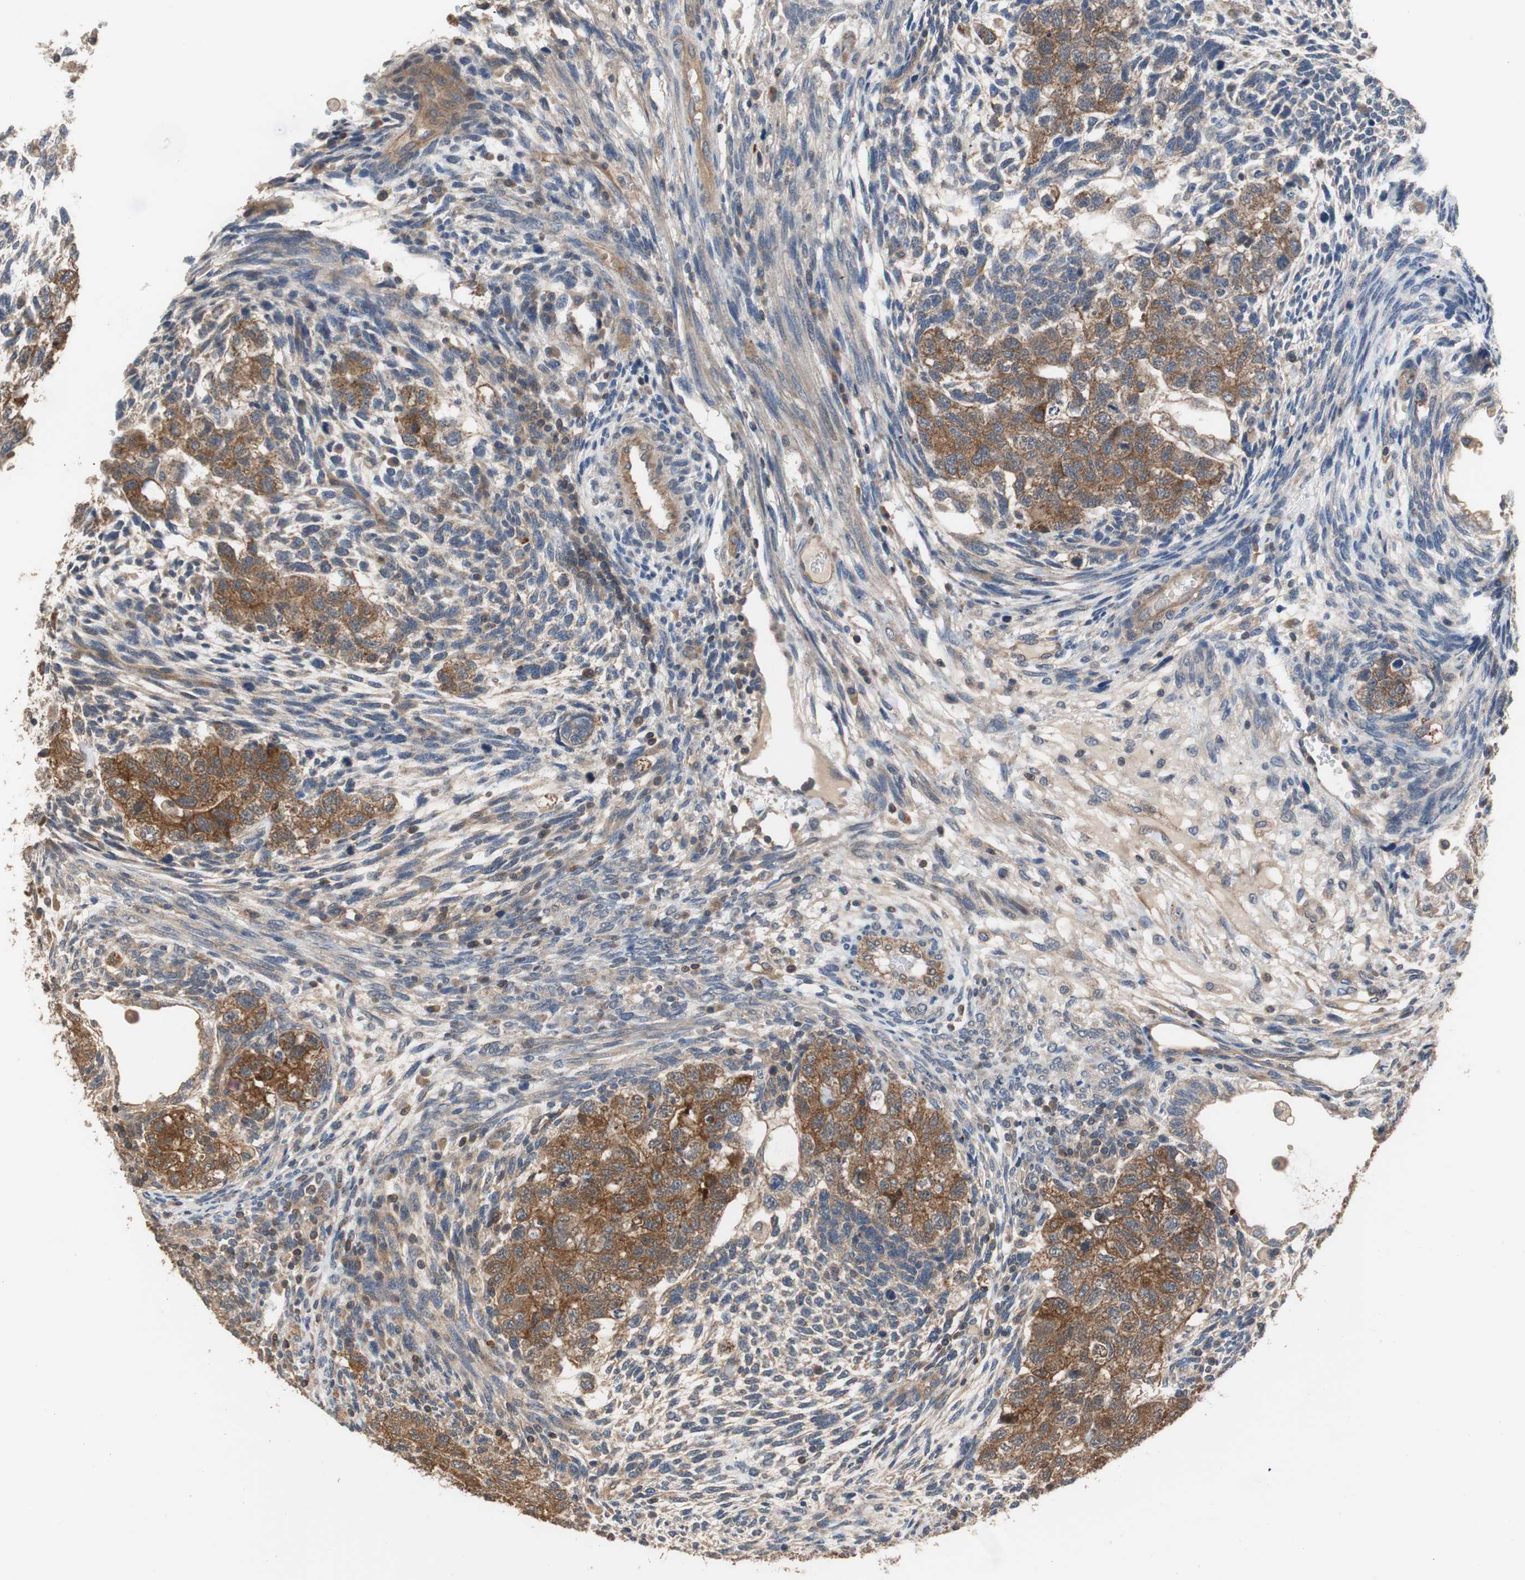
{"staining": {"intensity": "strong", "quantity": ">75%", "location": "cytoplasmic/membranous"}, "tissue": "testis cancer", "cell_type": "Tumor cells", "image_type": "cancer", "snomed": [{"axis": "morphology", "description": "Normal tissue, NOS"}, {"axis": "morphology", "description": "Carcinoma, Embryonal, NOS"}, {"axis": "topography", "description": "Testis"}], "caption": "The image reveals a brown stain indicating the presence of a protein in the cytoplasmic/membranous of tumor cells in testis cancer.", "gene": "MAP4K2", "patient": {"sex": "male", "age": 36}}